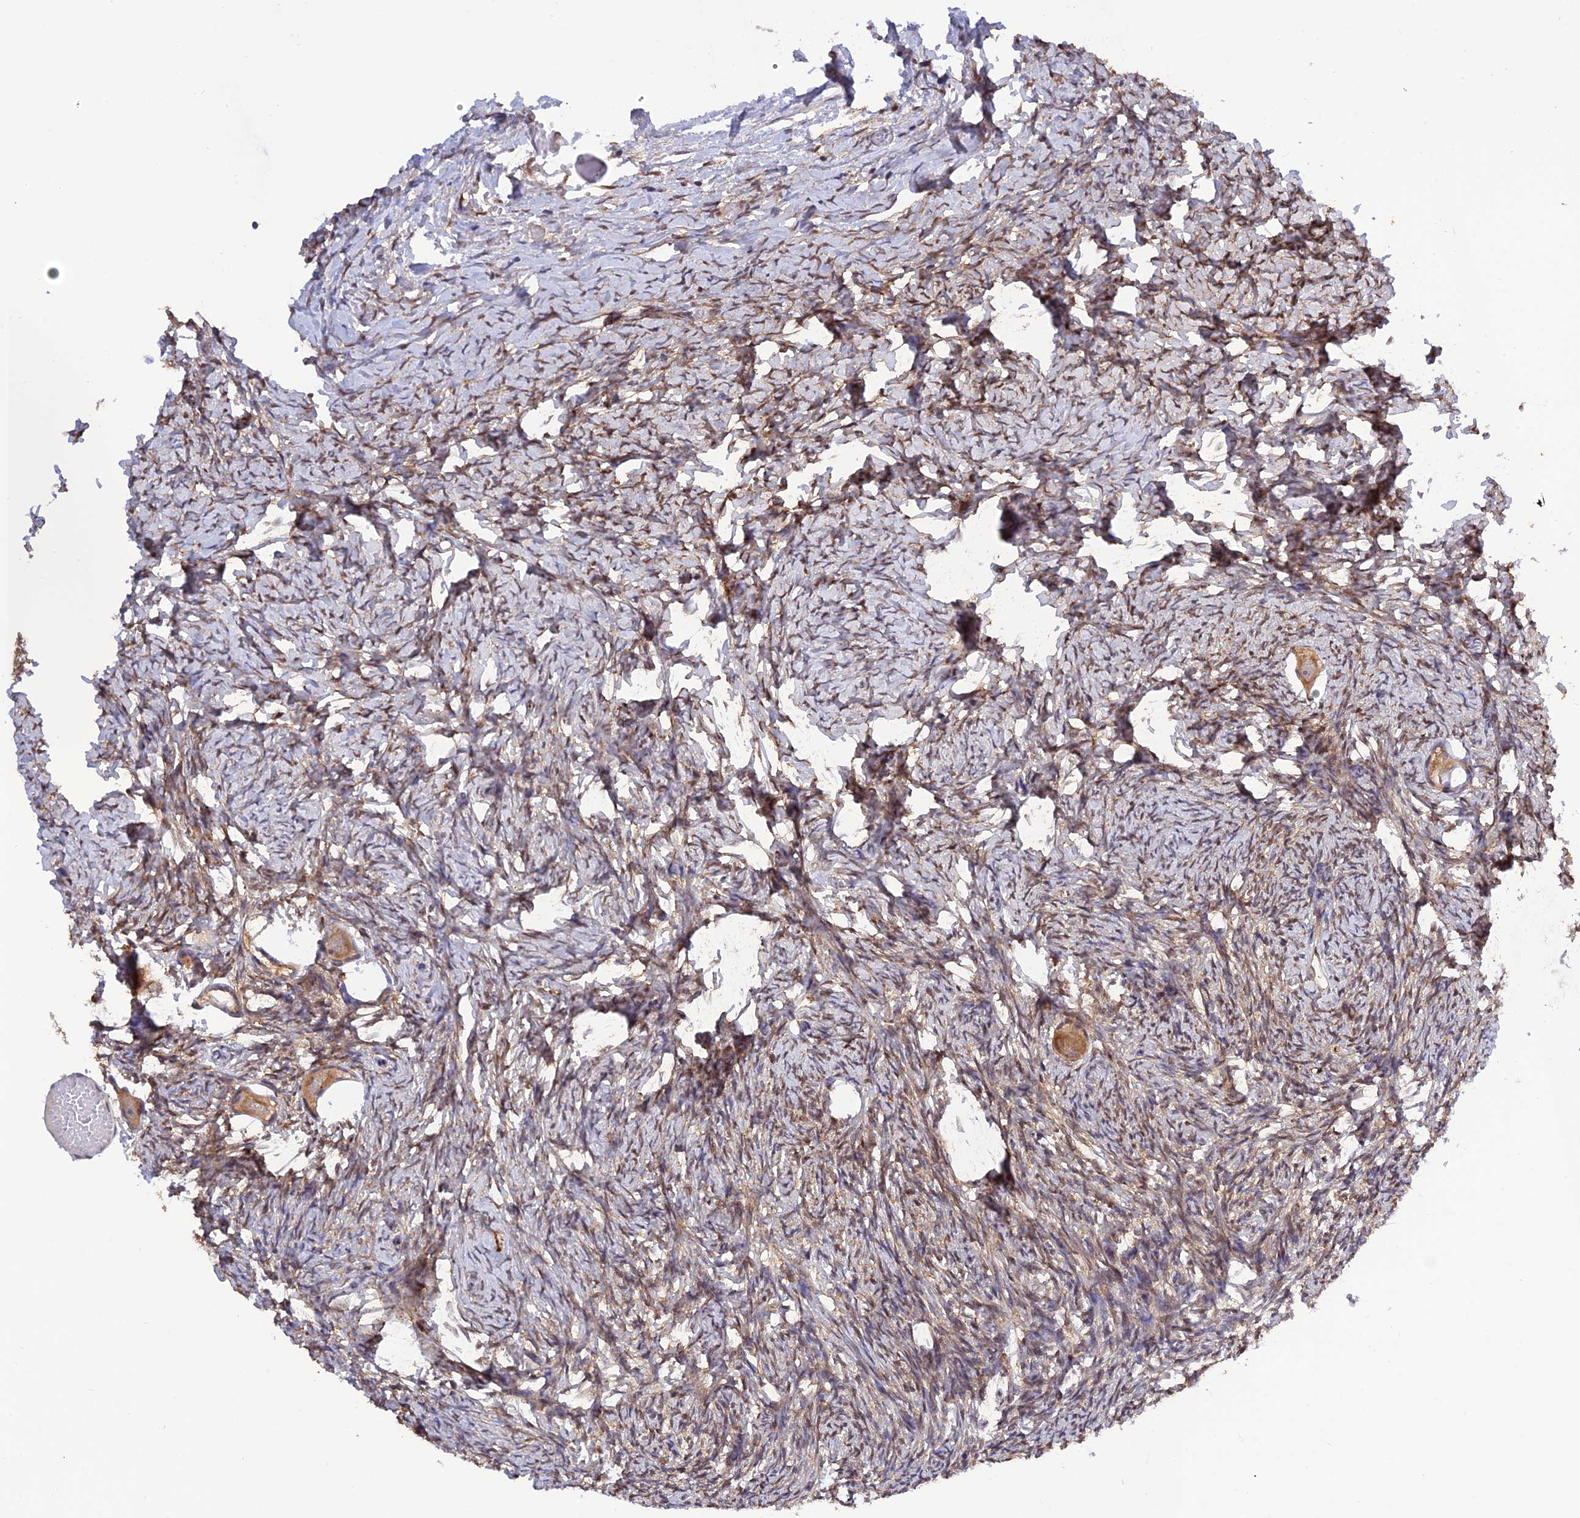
{"staining": {"intensity": "moderate", "quantity": ">75%", "location": "cytoplasmic/membranous"}, "tissue": "ovary", "cell_type": "Follicle cells", "image_type": "normal", "snomed": [{"axis": "morphology", "description": "Normal tissue, NOS"}, {"axis": "topography", "description": "Ovary"}], "caption": "This image reveals immunohistochemistry (IHC) staining of unremarkable ovary, with medium moderate cytoplasmic/membranous staining in about >75% of follicle cells.", "gene": "MNS1", "patient": {"sex": "female", "age": 27}}